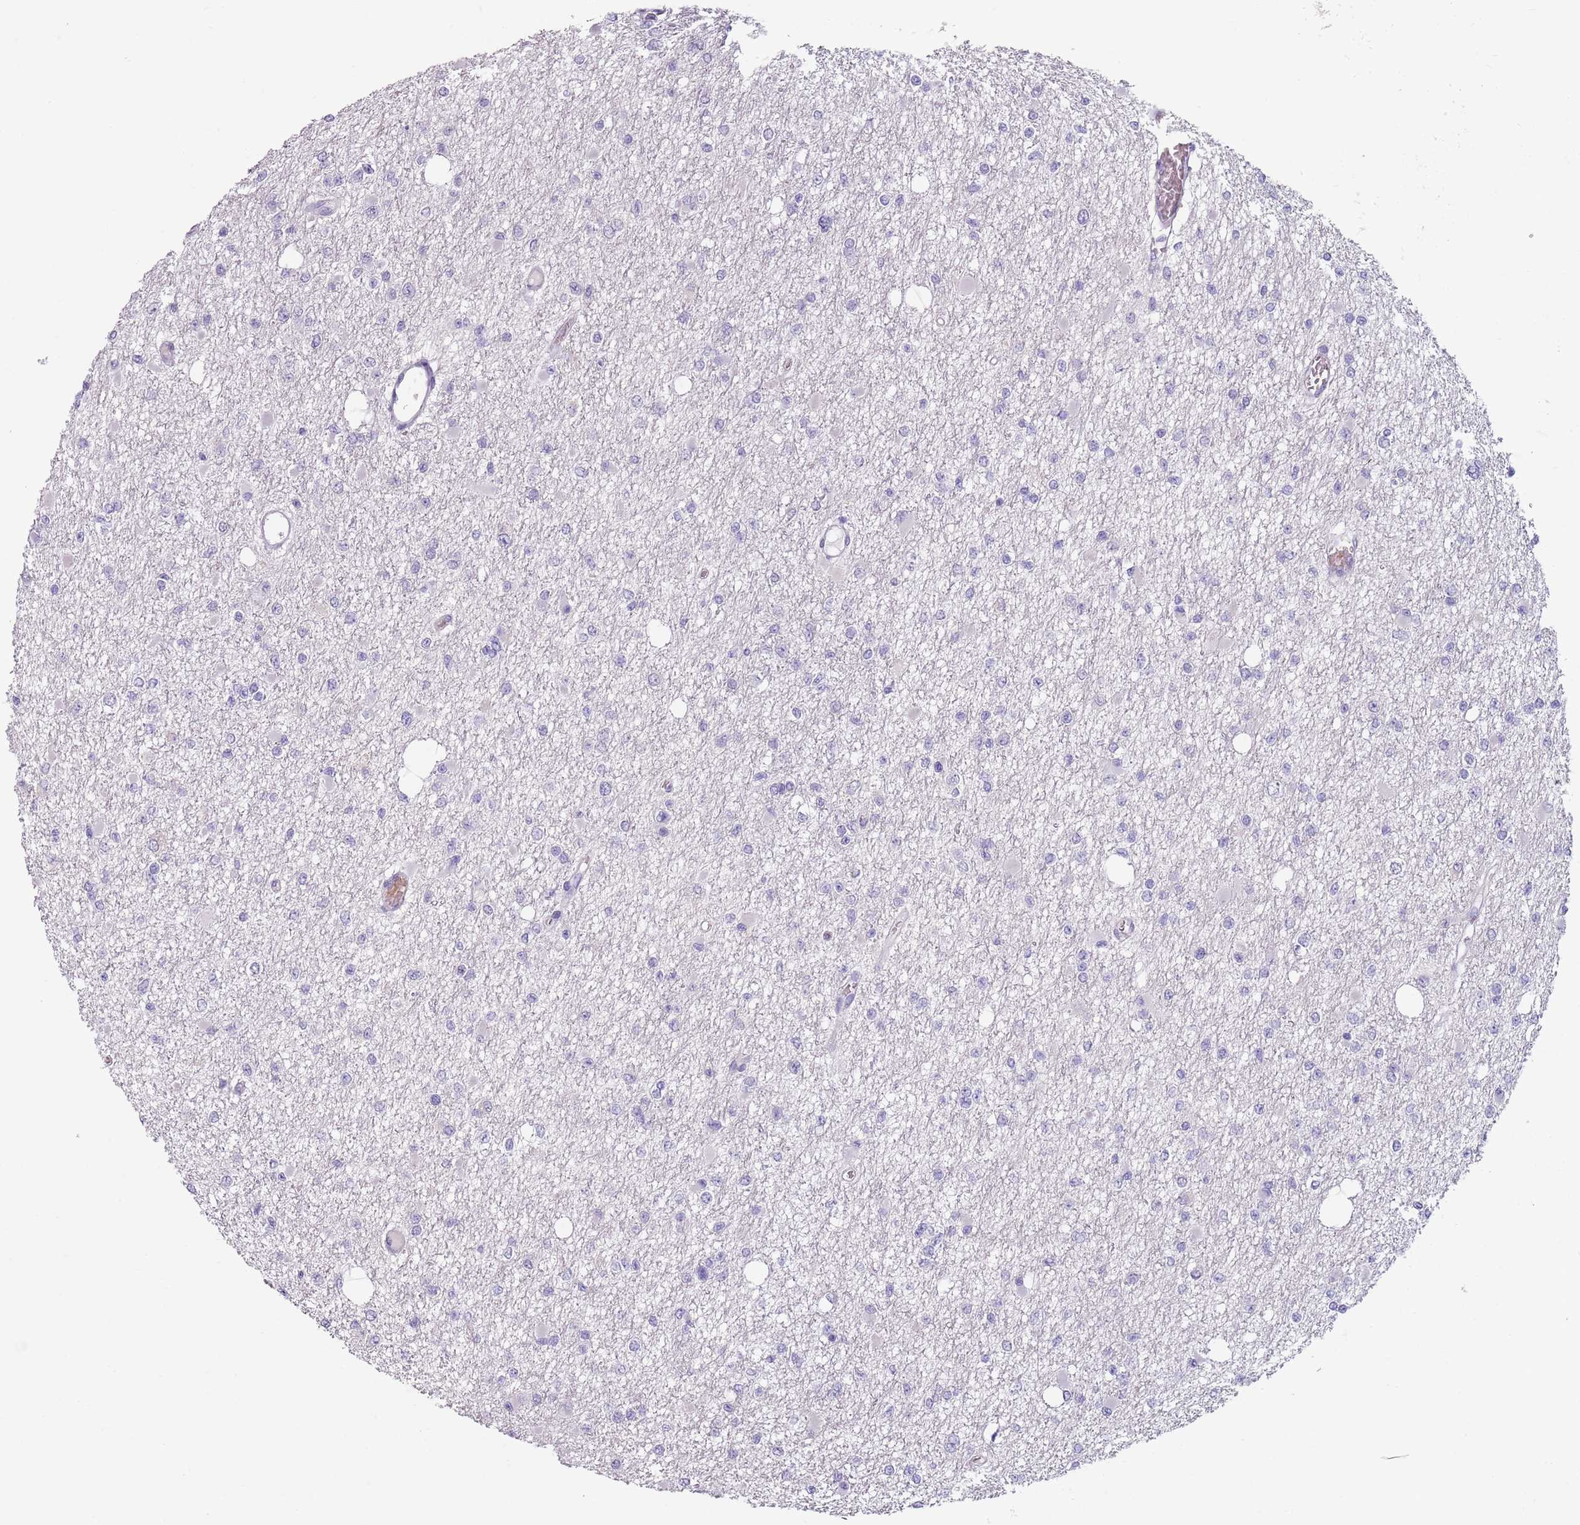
{"staining": {"intensity": "negative", "quantity": "none", "location": "none"}, "tissue": "glioma", "cell_type": "Tumor cells", "image_type": "cancer", "snomed": [{"axis": "morphology", "description": "Glioma, malignant, Low grade"}, {"axis": "topography", "description": "Brain"}], "caption": "Immunohistochemical staining of human low-grade glioma (malignant) shows no significant expression in tumor cells.", "gene": "SPESP1", "patient": {"sex": "female", "age": 22}}